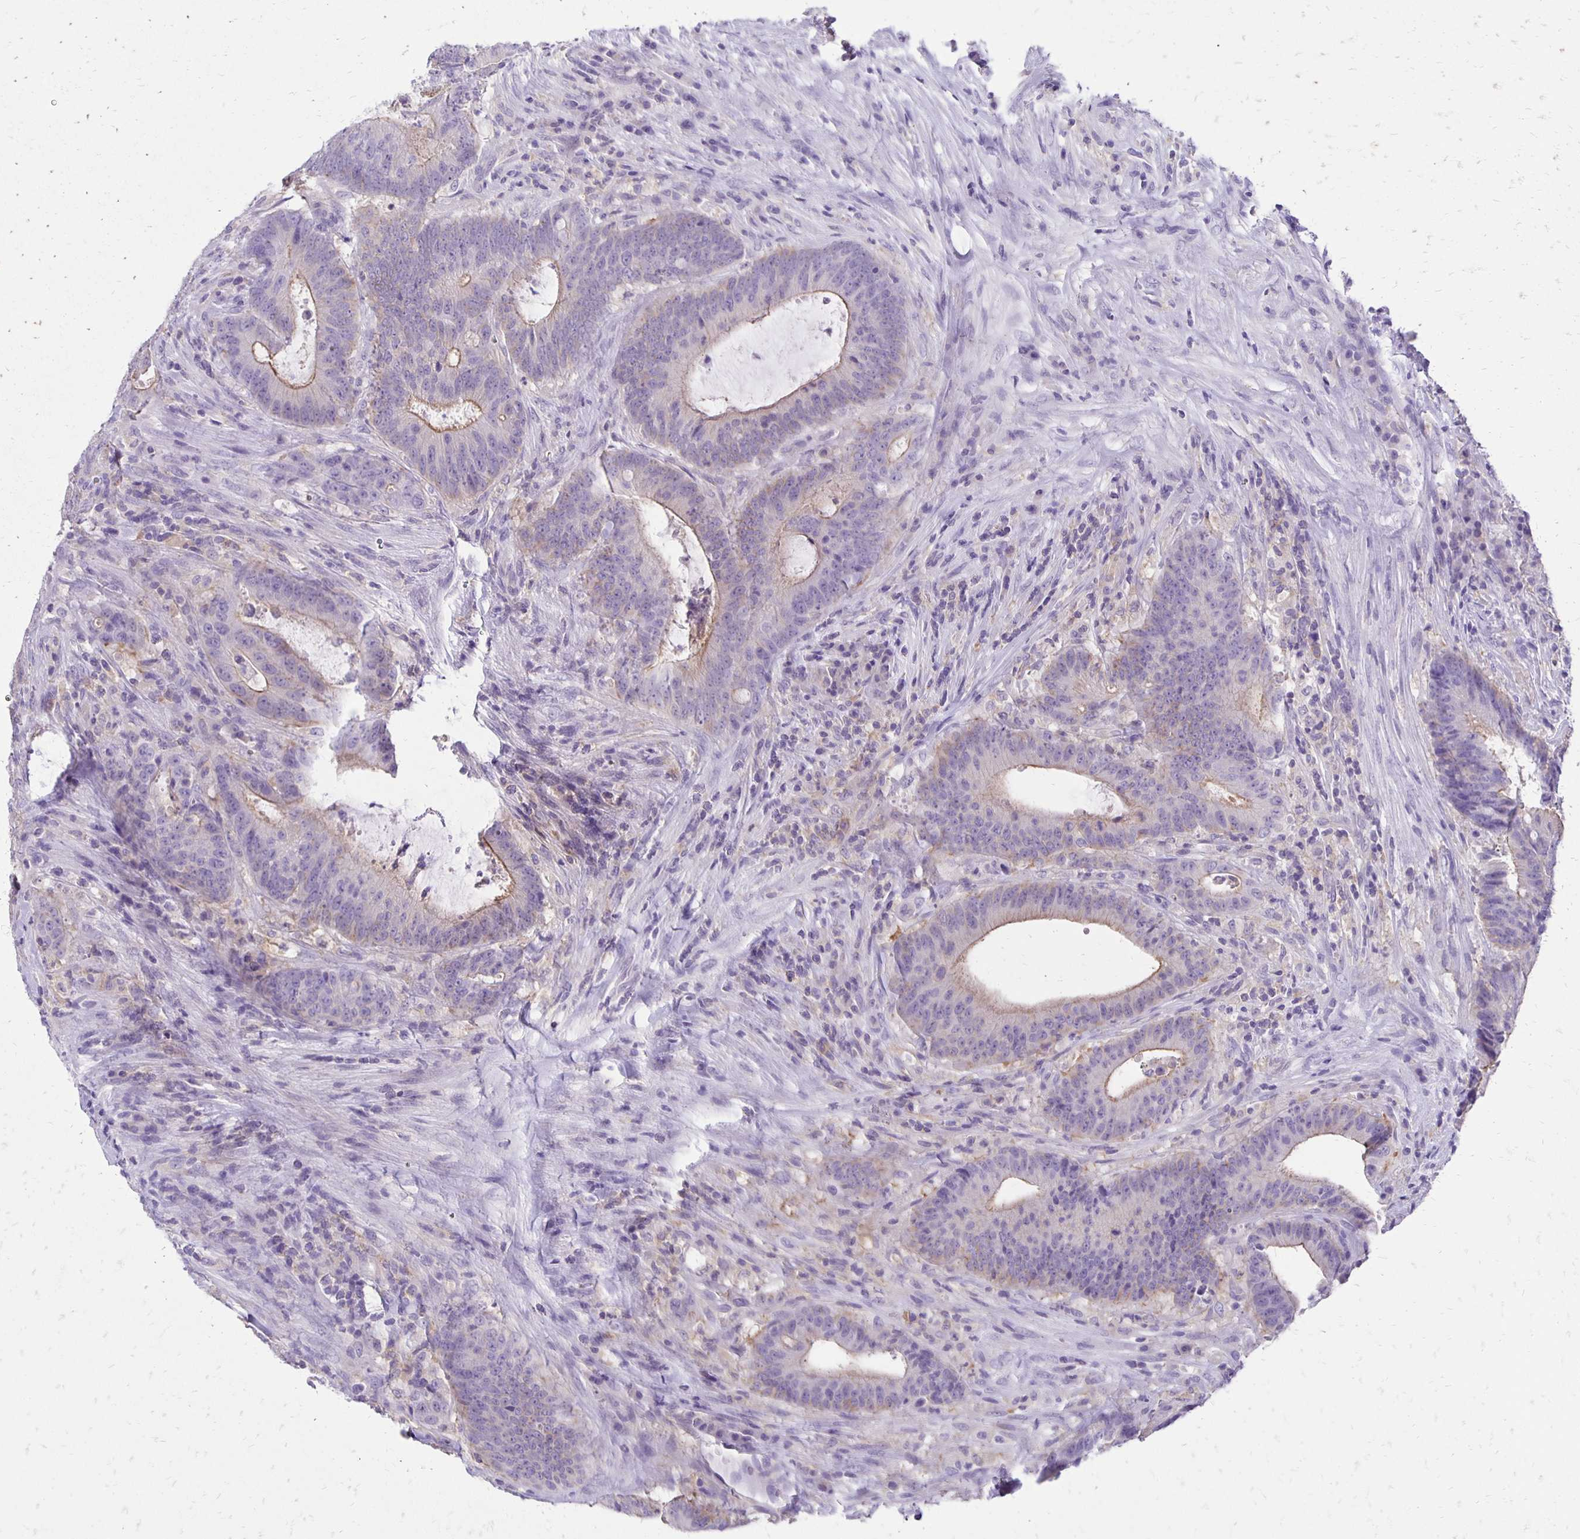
{"staining": {"intensity": "moderate", "quantity": "<25%", "location": "cytoplasmic/membranous"}, "tissue": "colorectal cancer", "cell_type": "Tumor cells", "image_type": "cancer", "snomed": [{"axis": "morphology", "description": "Adenocarcinoma, NOS"}, {"axis": "topography", "description": "Colon"}], "caption": "The histopathology image reveals immunohistochemical staining of colorectal cancer. There is moderate cytoplasmic/membranous expression is seen in about <25% of tumor cells.", "gene": "ANKRD45", "patient": {"sex": "female", "age": 43}}